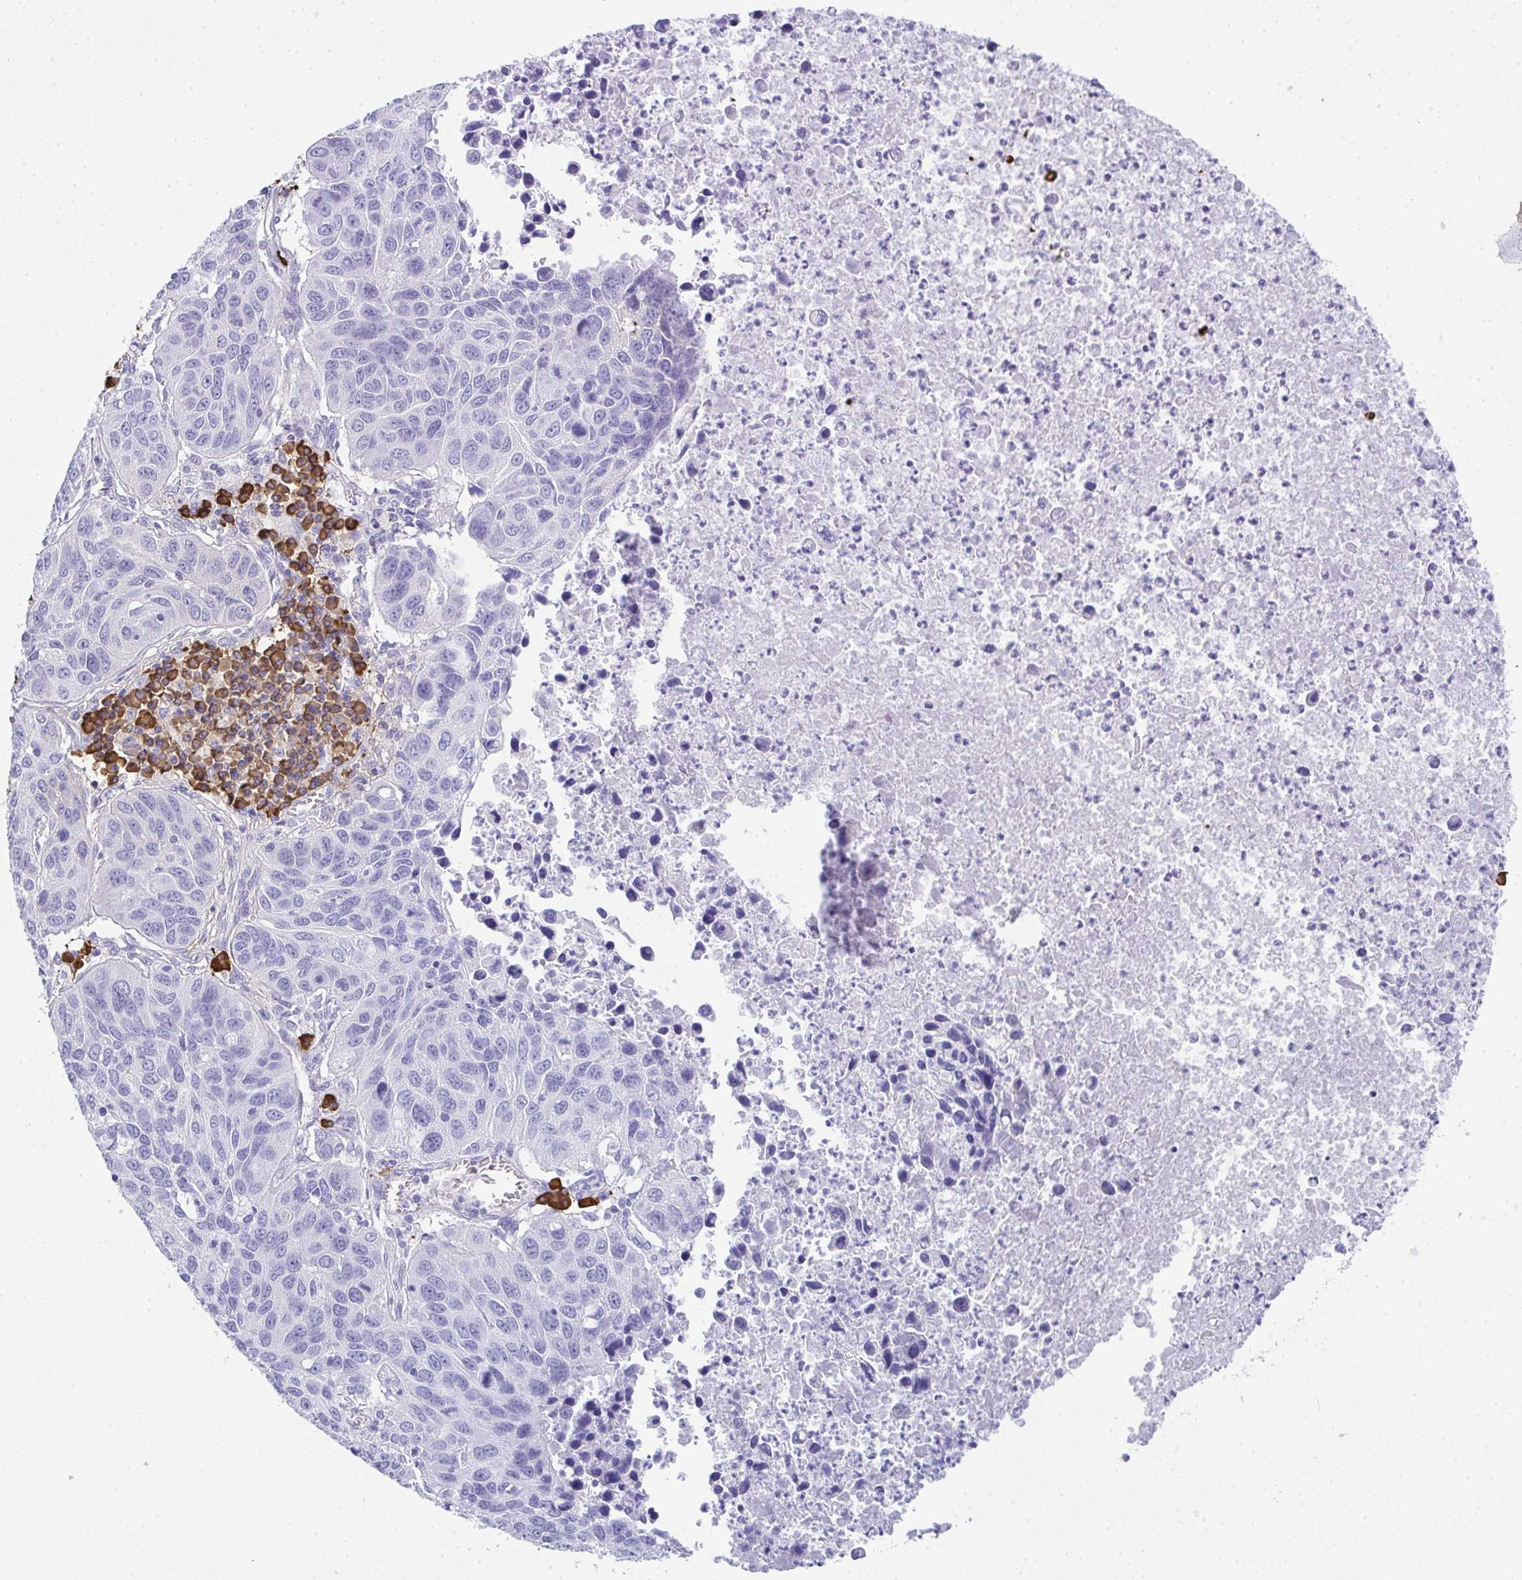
{"staining": {"intensity": "negative", "quantity": "none", "location": "none"}, "tissue": "lung cancer", "cell_type": "Tumor cells", "image_type": "cancer", "snomed": [{"axis": "morphology", "description": "Squamous cell carcinoma, NOS"}, {"axis": "topography", "description": "Lung"}], "caption": "Immunohistochemistry (IHC) photomicrograph of neoplastic tissue: human lung cancer (squamous cell carcinoma) stained with DAB displays no significant protein positivity in tumor cells.", "gene": "CDADC1", "patient": {"sex": "female", "age": 61}}